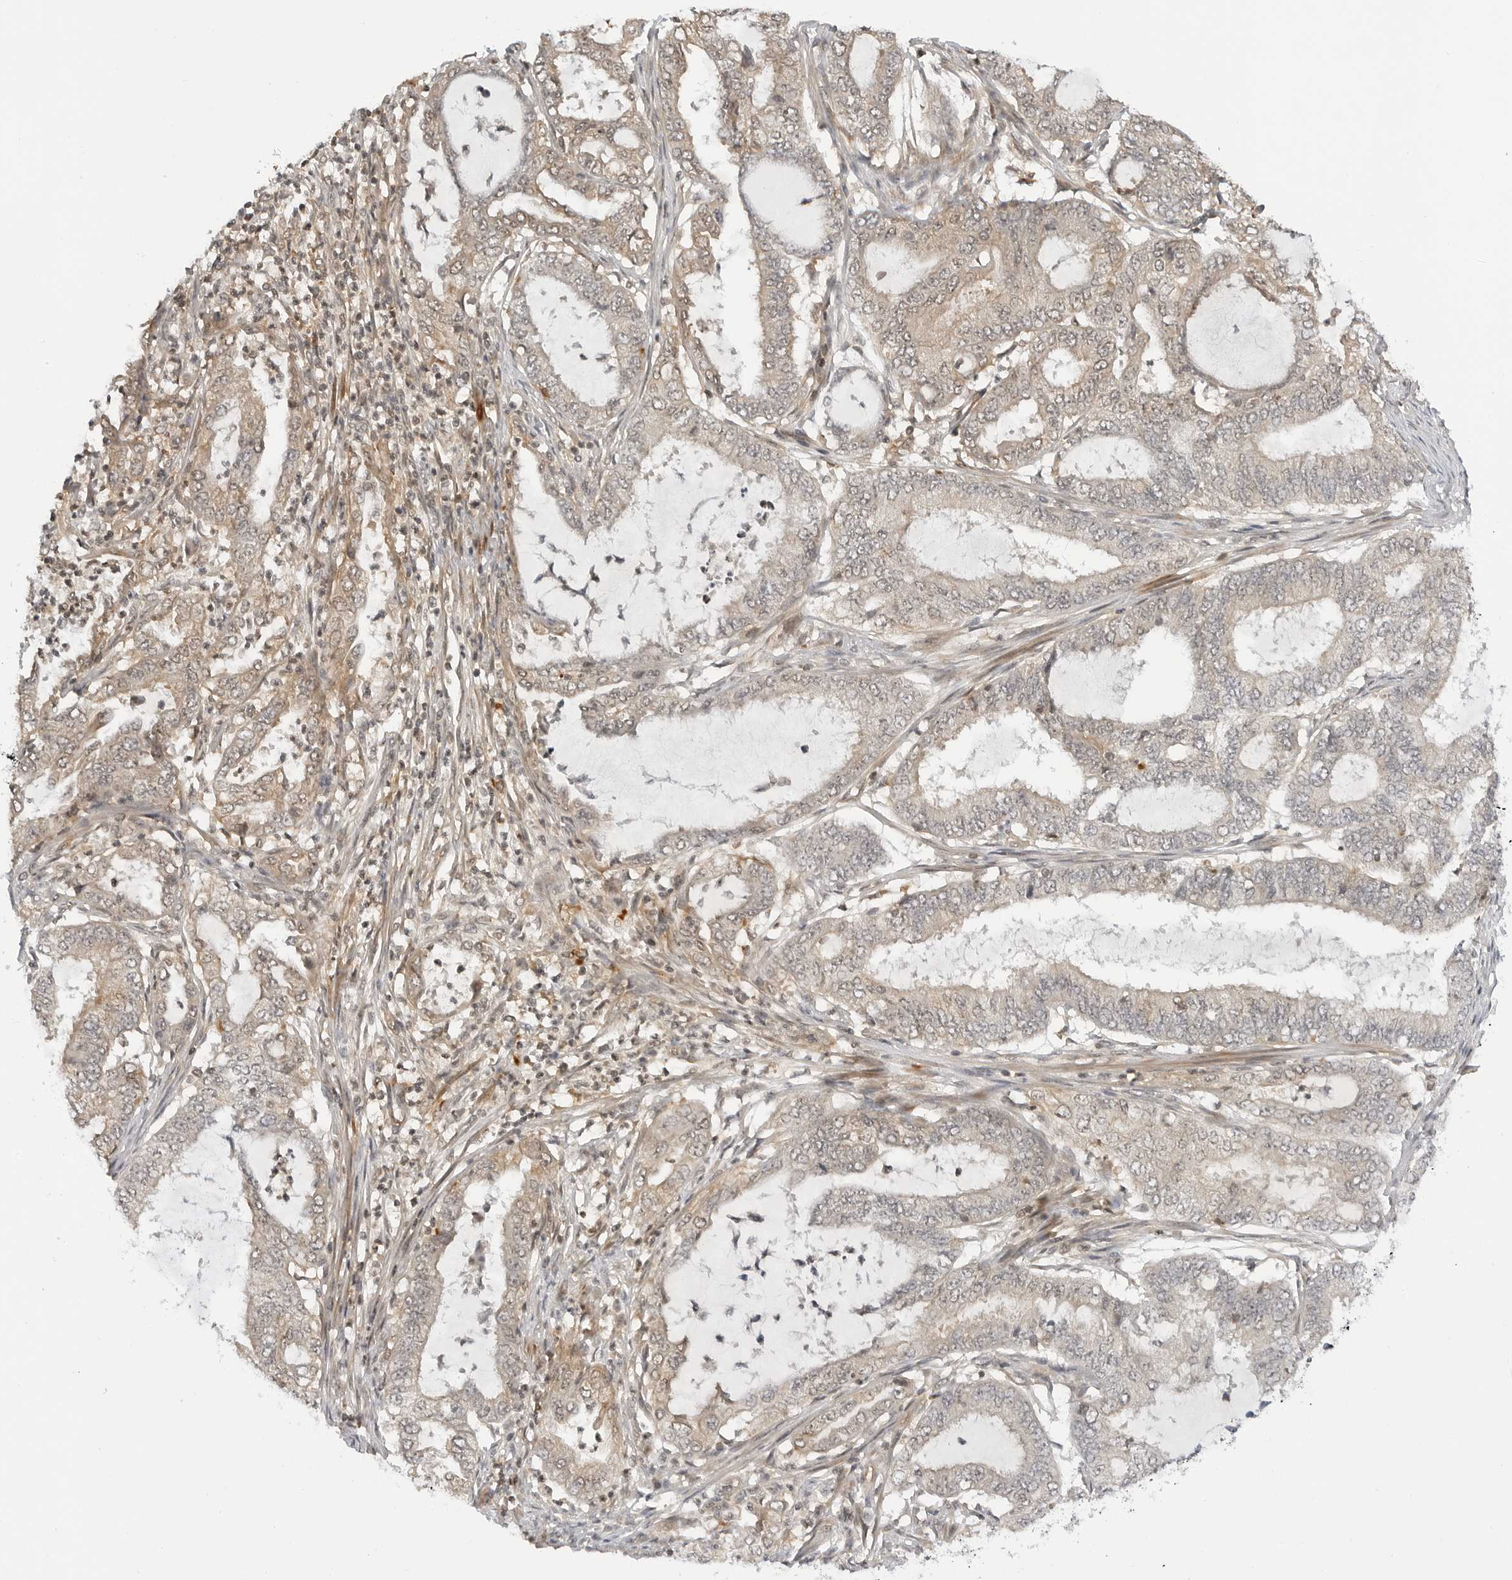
{"staining": {"intensity": "weak", "quantity": "<25%", "location": "cytoplasmic/membranous"}, "tissue": "endometrial cancer", "cell_type": "Tumor cells", "image_type": "cancer", "snomed": [{"axis": "morphology", "description": "Adenocarcinoma, NOS"}, {"axis": "topography", "description": "Endometrium"}], "caption": "The micrograph reveals no significant positivity in tumor cells of endometrial cancer (adenocarcinoma).", "gene": "MAP2K5", "patient": {"sex": "female", "age": 51}}